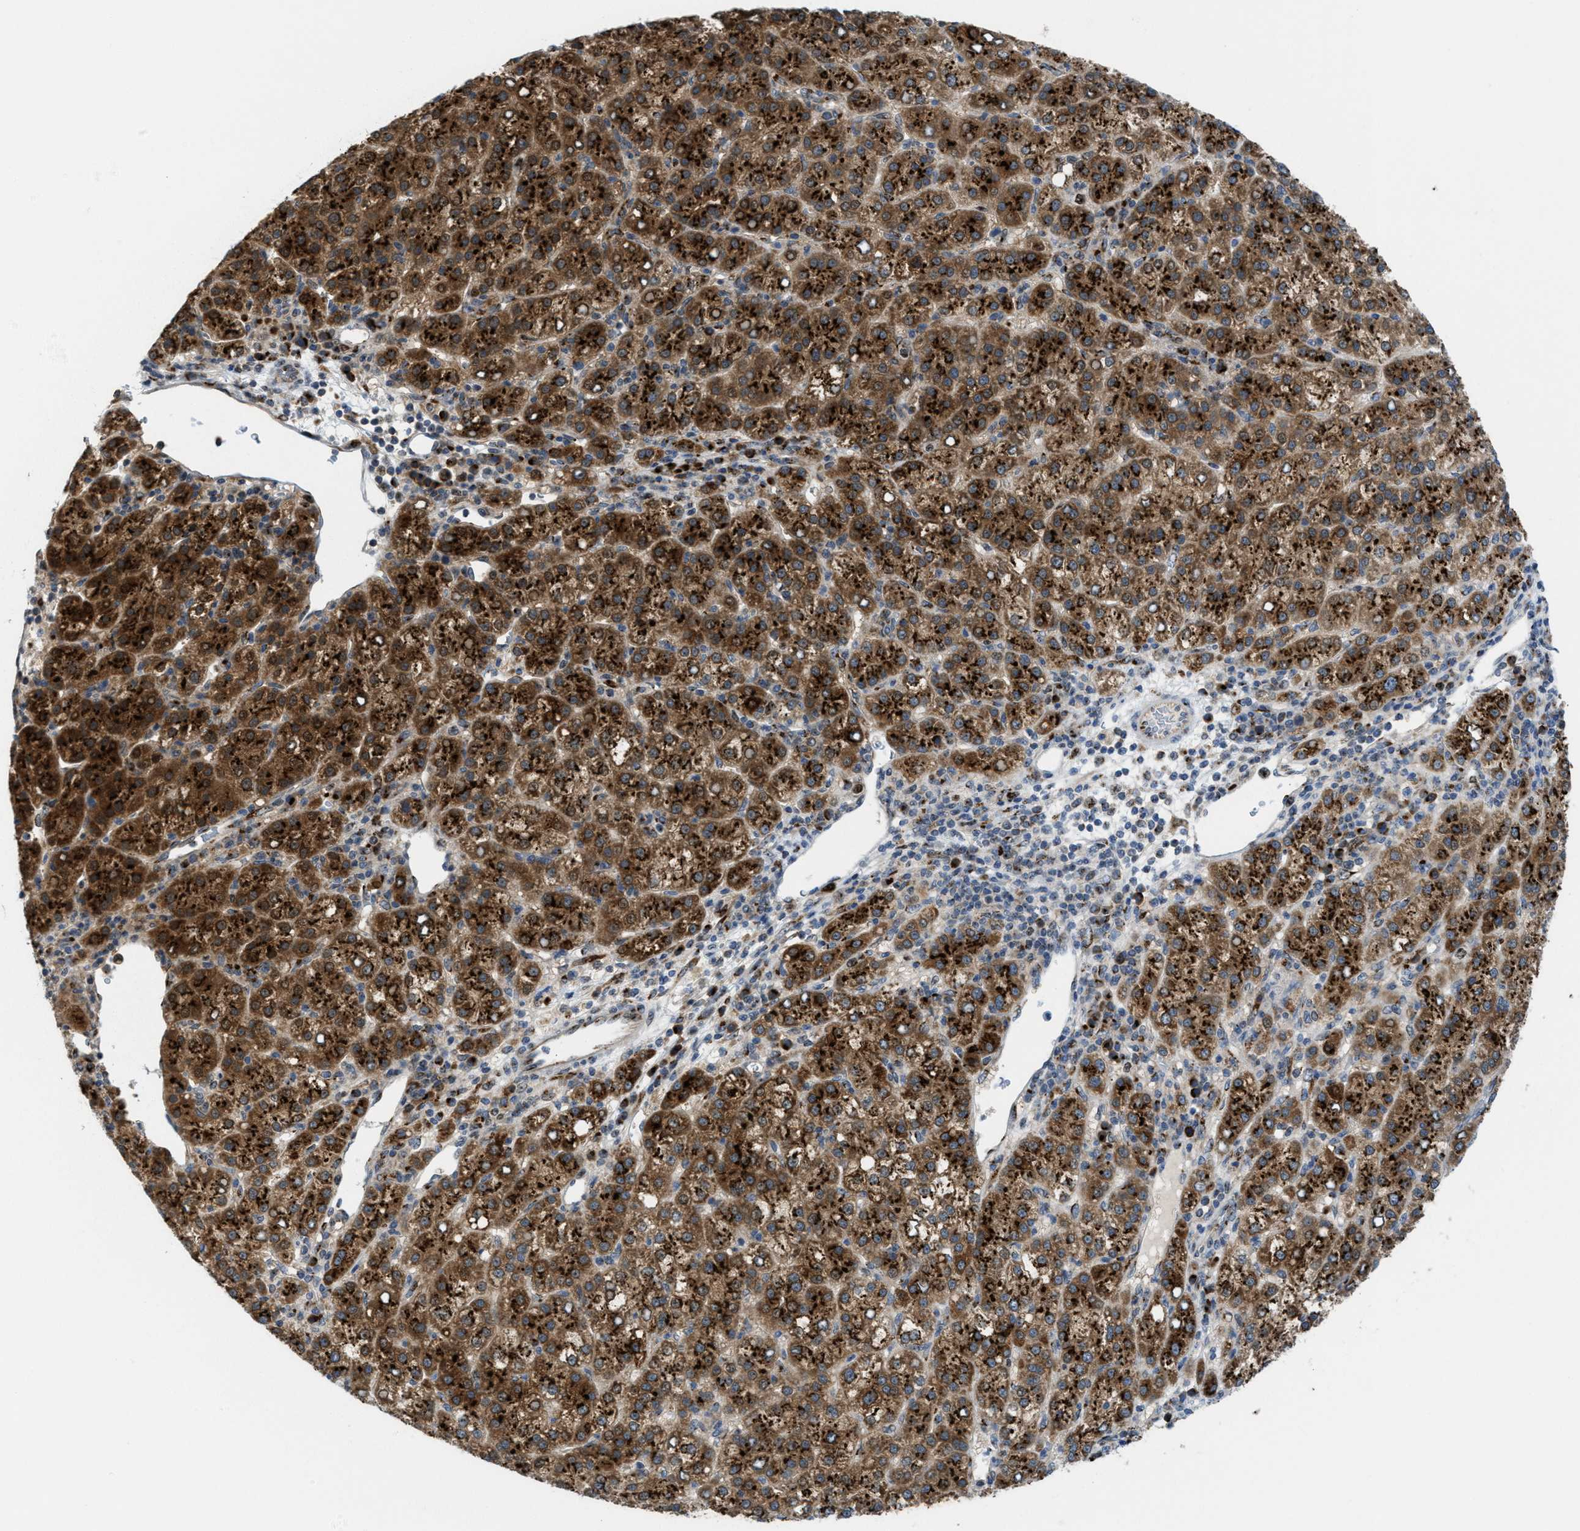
{"staining": {"intensity": "strong", "quantity": ">75%", "location": "cytoplasmic/membranous"}, "tissue": "liver cancer", "cell_type": "Tumor cells", "image_type": "cancer", "snomed": [{"axis": "morphology", "description": "Carcinoma, Hepatocellular, NOS"}, {"axis": "topography", "description": "Liver"}], "caption": "Tumor cells reveal high levels of strong cytoplasmic/membranous staining in about >75% of cells in hepatocellular carcinoma (liver).", "gene": "SLC38A10", "patient": {"sex": "female", "age": 58}}